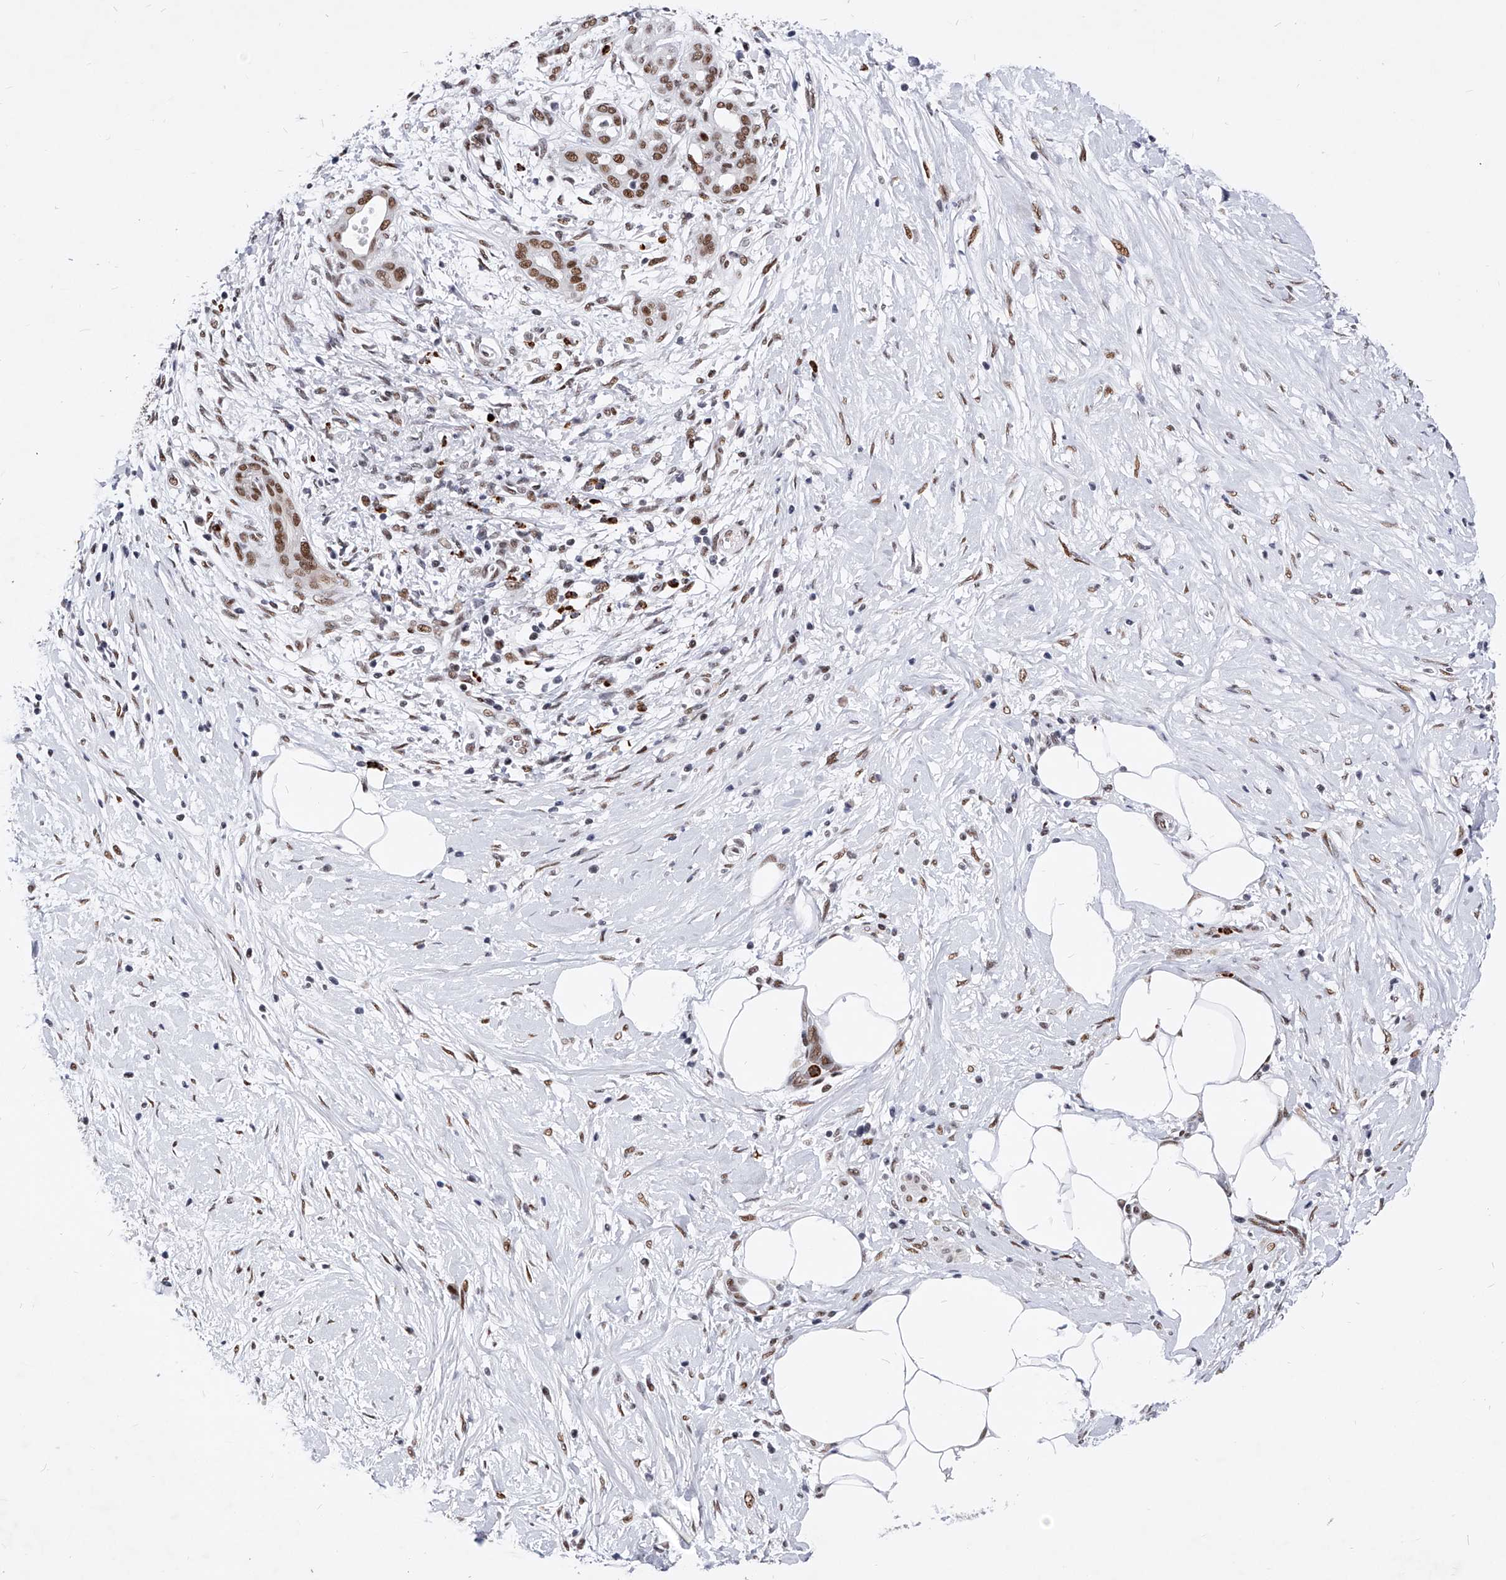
{"staining": {"intensity": "moderate", "quantity": ">75%", "location": "nuclear"}, "tissue": "pancreatic cancer", "cell_type": "Tumor cells", "image_type": "cancer", "snomed": [{"axis": "morphology", "description": "Adenocarcinoma, NOS"}, {"axis": "topography", "description": "Pancreas"}], "caption": "Pancreatic adenocarcinoma stained with a protein marker reveals moderate staining in tumor cells.", "gene": "TESK2", "patient": {"sex": "male", "age": 58}}